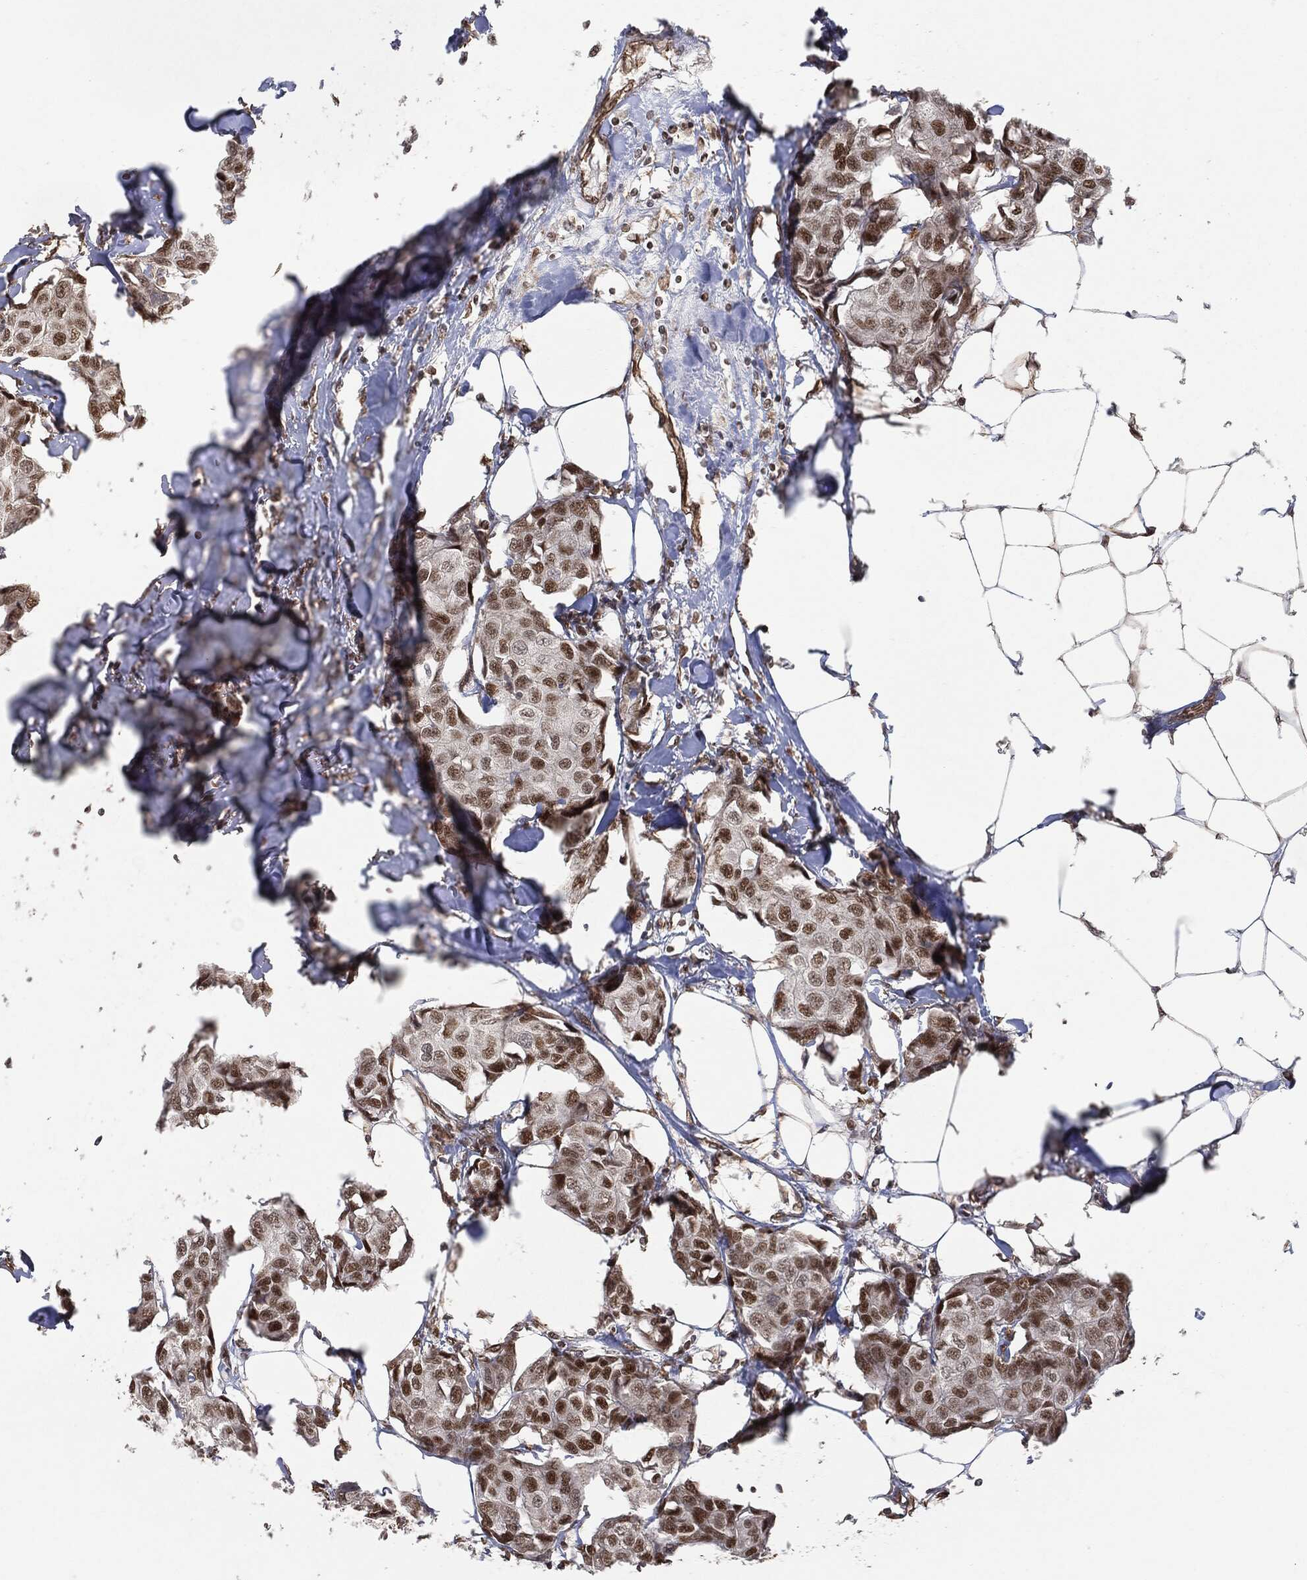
{"staining": {"intensity": "moderate", "quantity": "25%-75%", "location": "nuclear"}, "tissue": "breast cancer", "cell_type": "Tumor cells", "image_type": "cancer", "snomed": [{"axis": "morphology", "description": "Duct carcinoma"}, {"axis": "topography", "description": "Breast"}], "caption": "Human breast intraductal carcinoma stained with a brown dye reveals moderate nuclear positive positivity in approximately 25%-75% of tumor cells.", "gene": "TP53RK", "patient": {"sex": "female", "age": 80}}